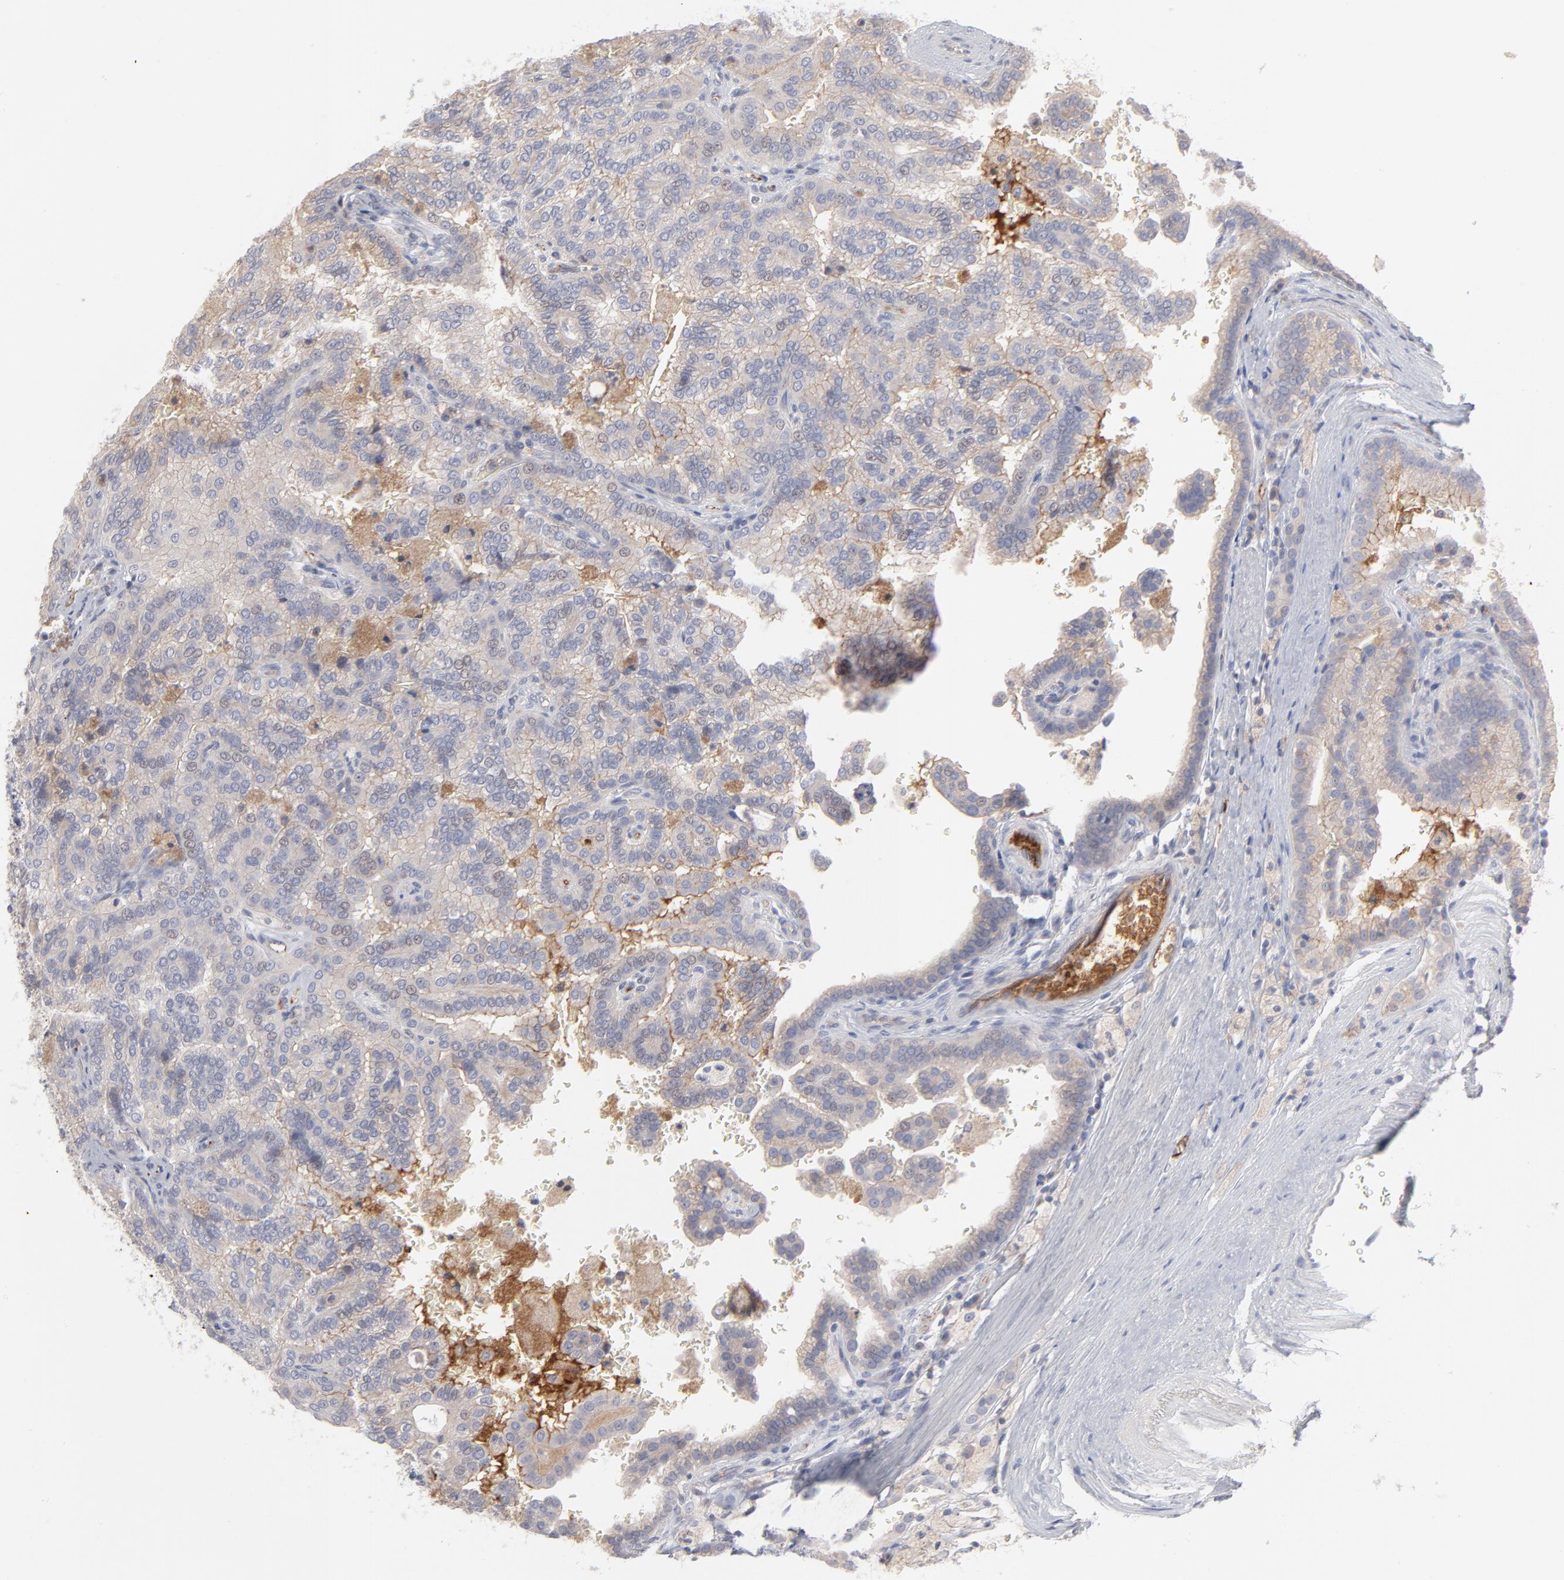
{"staining": {"intensity": "negative", "quantity": "none", "location": "none"}, "tissue": "renal cancer", "cell_type": "Tumor cells", "image_type": "cancer", "snomed": [{"axis": "morphology", "description": "Adenocarcinoma, NOS"}, {"axis": "topography", "description": "Kidney"}], "caption": "Histopathology image shows no protein expression in tumor cells of renal cancer (adenocarcinoma) tissue. (DAB (3,3'-diaminobenzidine) immunohistochemistry (IHC), high magnification).", "gene": "CCR3", "patient": {"sex": "male", "age": 61}}